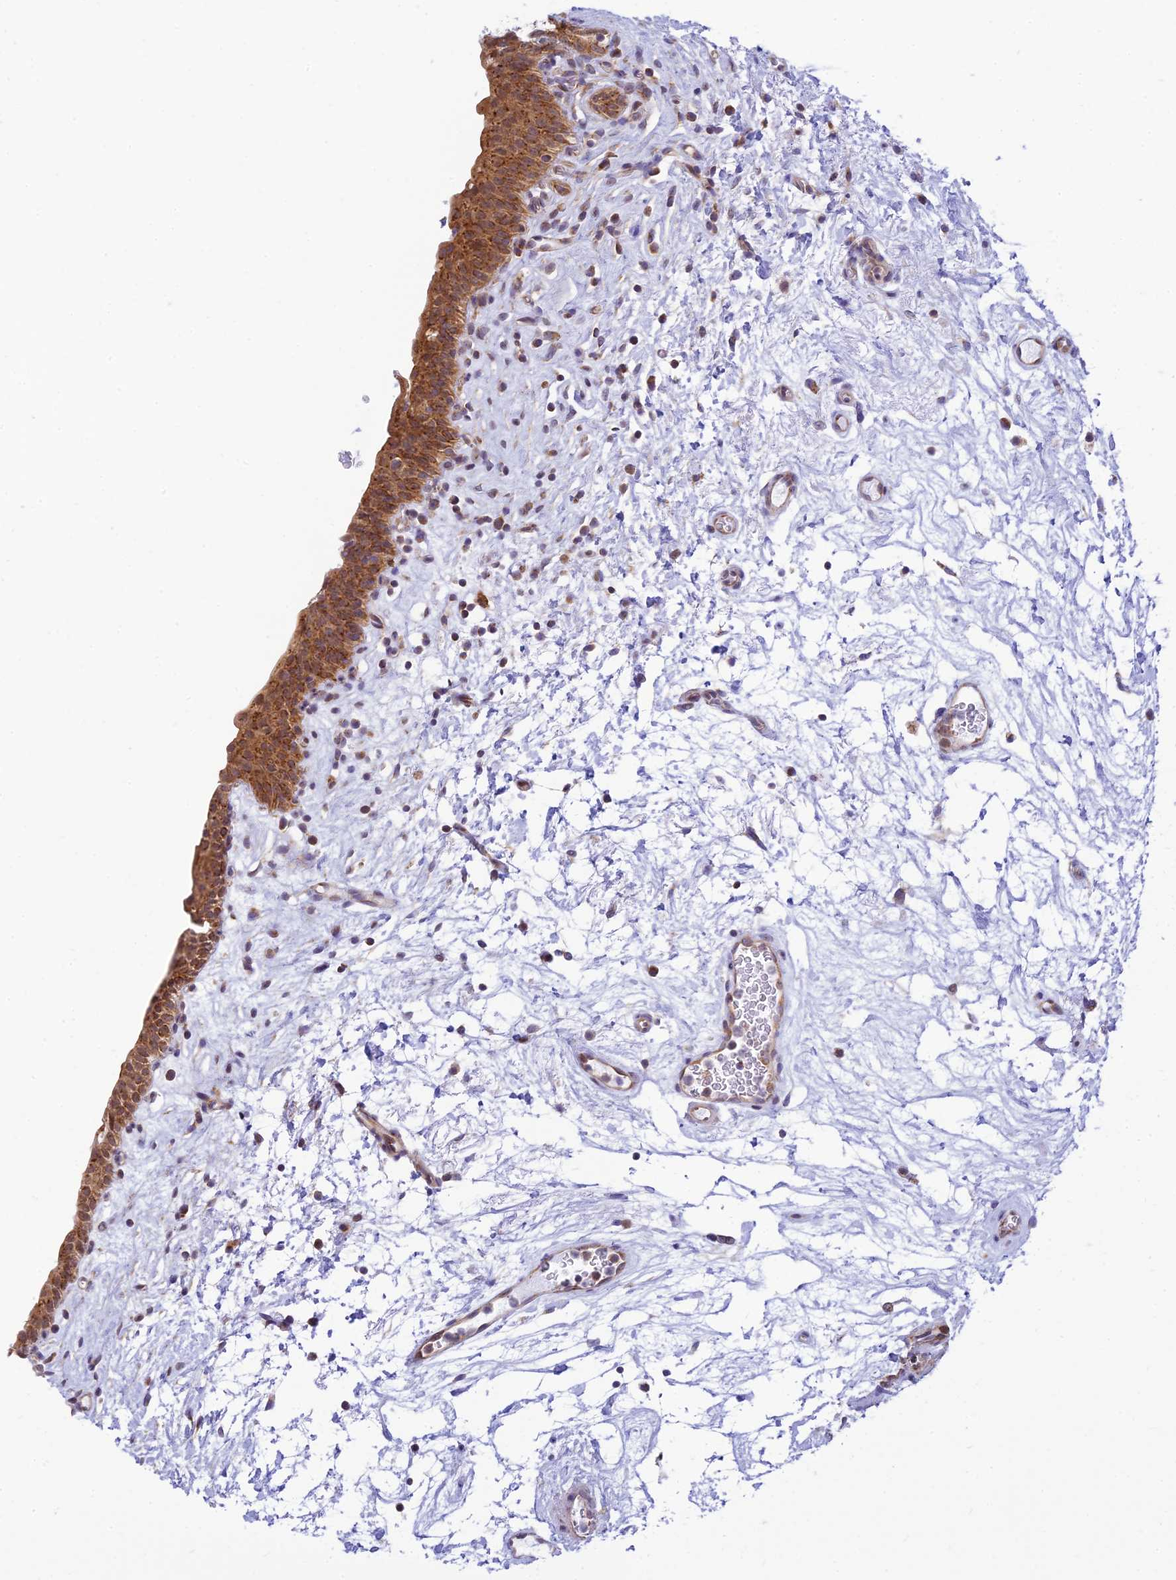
{"staining": {"intensity": "strong", "quantity": ">75%", "location": "cytoplasmic/membranous"}, "tissue": "urinary bladder", "cell_type": "Urothelial cells", "image_type": "normal", "snomed": [{"axis": "morphology", "description": "Normal tissue, NOS"}, {"axis": "topography", "description": "Urinary bladder"}], "caption": "Strong cytoplasmic/membranous positivity is identified in about >75% of urothelial cells in unremarkable urinary bladder. The protein is stained brown, and the nuclei are stained in blue (DAB IHC with brightfield microscopy, high magnification).", "gene": "HOOK2", "patient": {"sex": "male", "age": 83}}